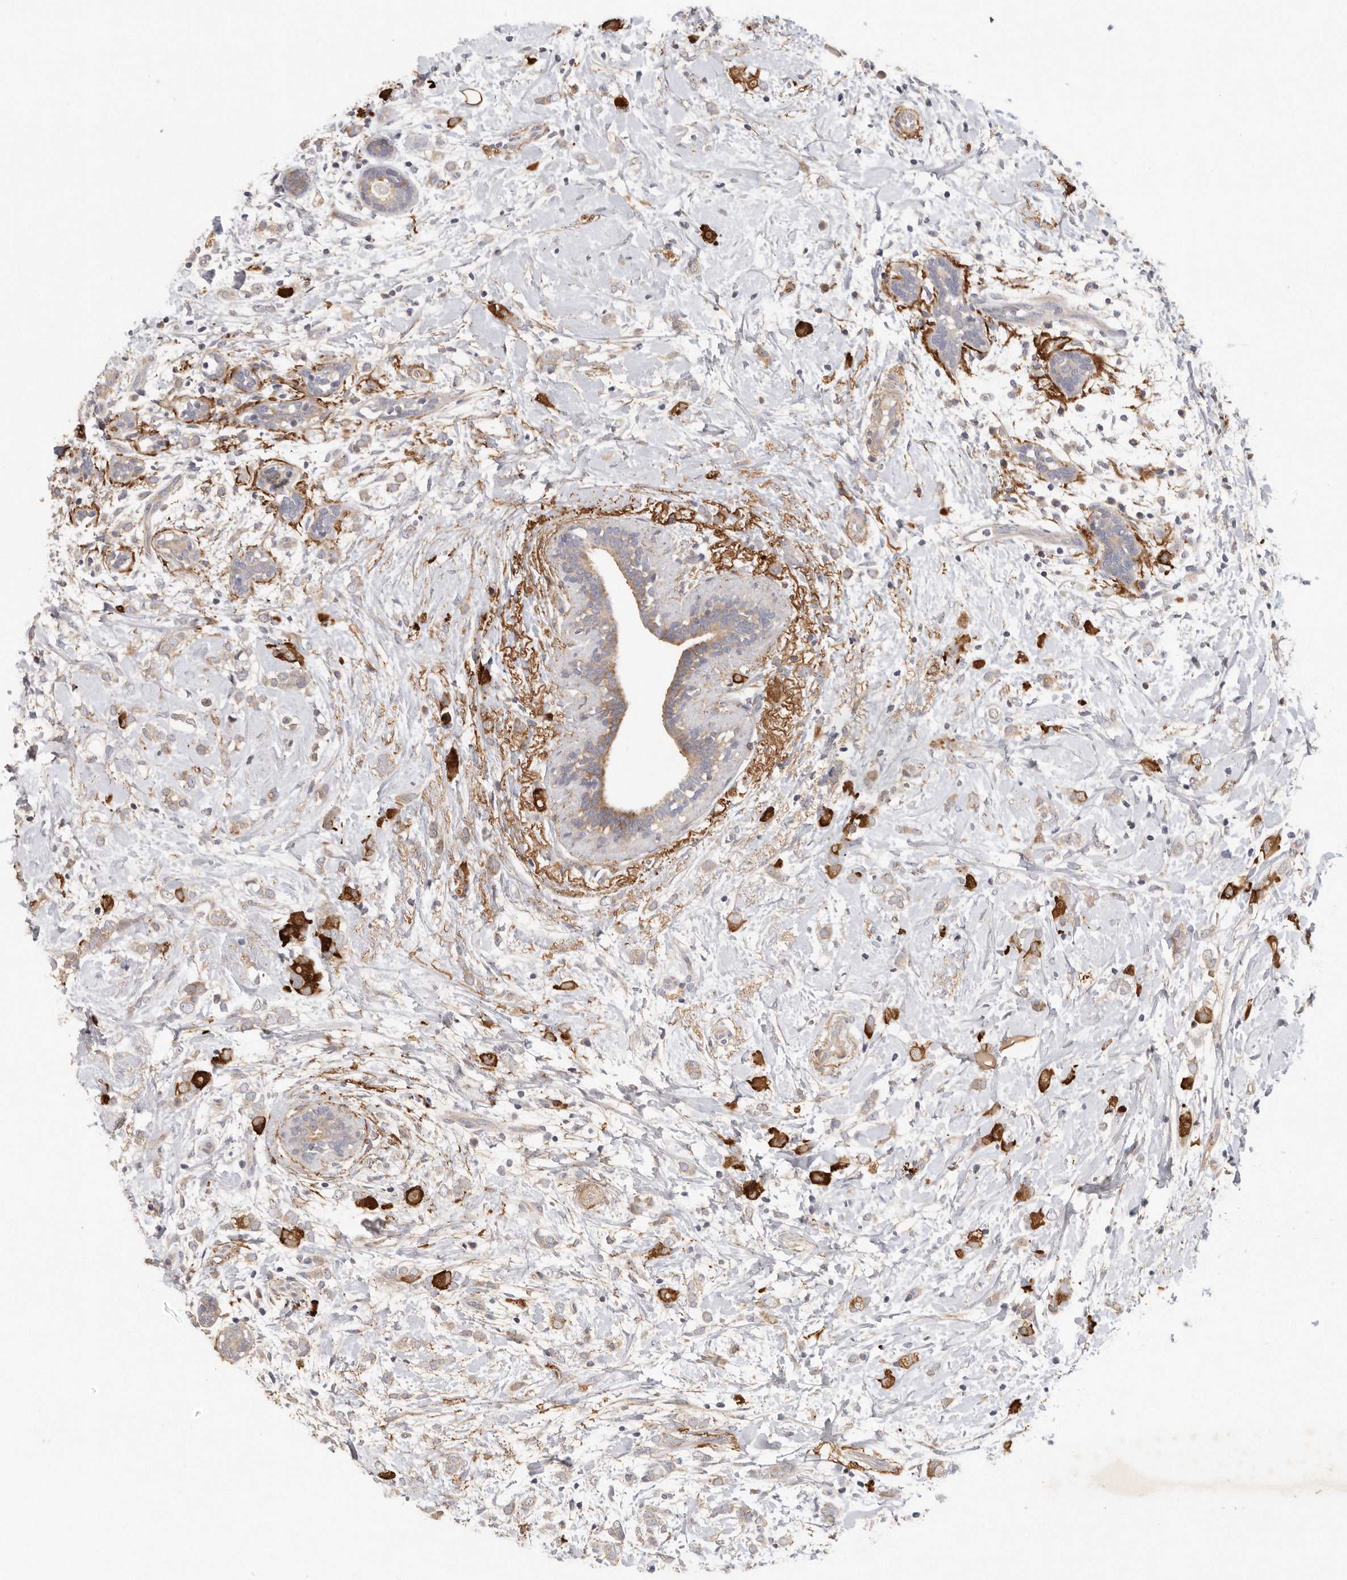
{"staining": {"intensity": "weak", "quantity": ">75%", "location": "cytoplasmic/membranous"}, "tissue": "breast cancer", "cell_type": "Tumor cells", "image_type": "cancer", "snomed": [{"axis": "morphology", "description": "Normal tissue, NOS"}, {"axis": "morphology", "description": "Lobular carcinoma"}, {"axis": "topography", "description": "Breast"}], "caption": "Immunohistochemical staining of human breast cancer shows low levels of weak cytoplasmic/membranous protein positivity in approximately >75% of tumor cells. (DAB = brown stain, brightfield microscopy at high magnification).", "gene": "CFAP298", "patient": {"sex": "female", "age": 47}}